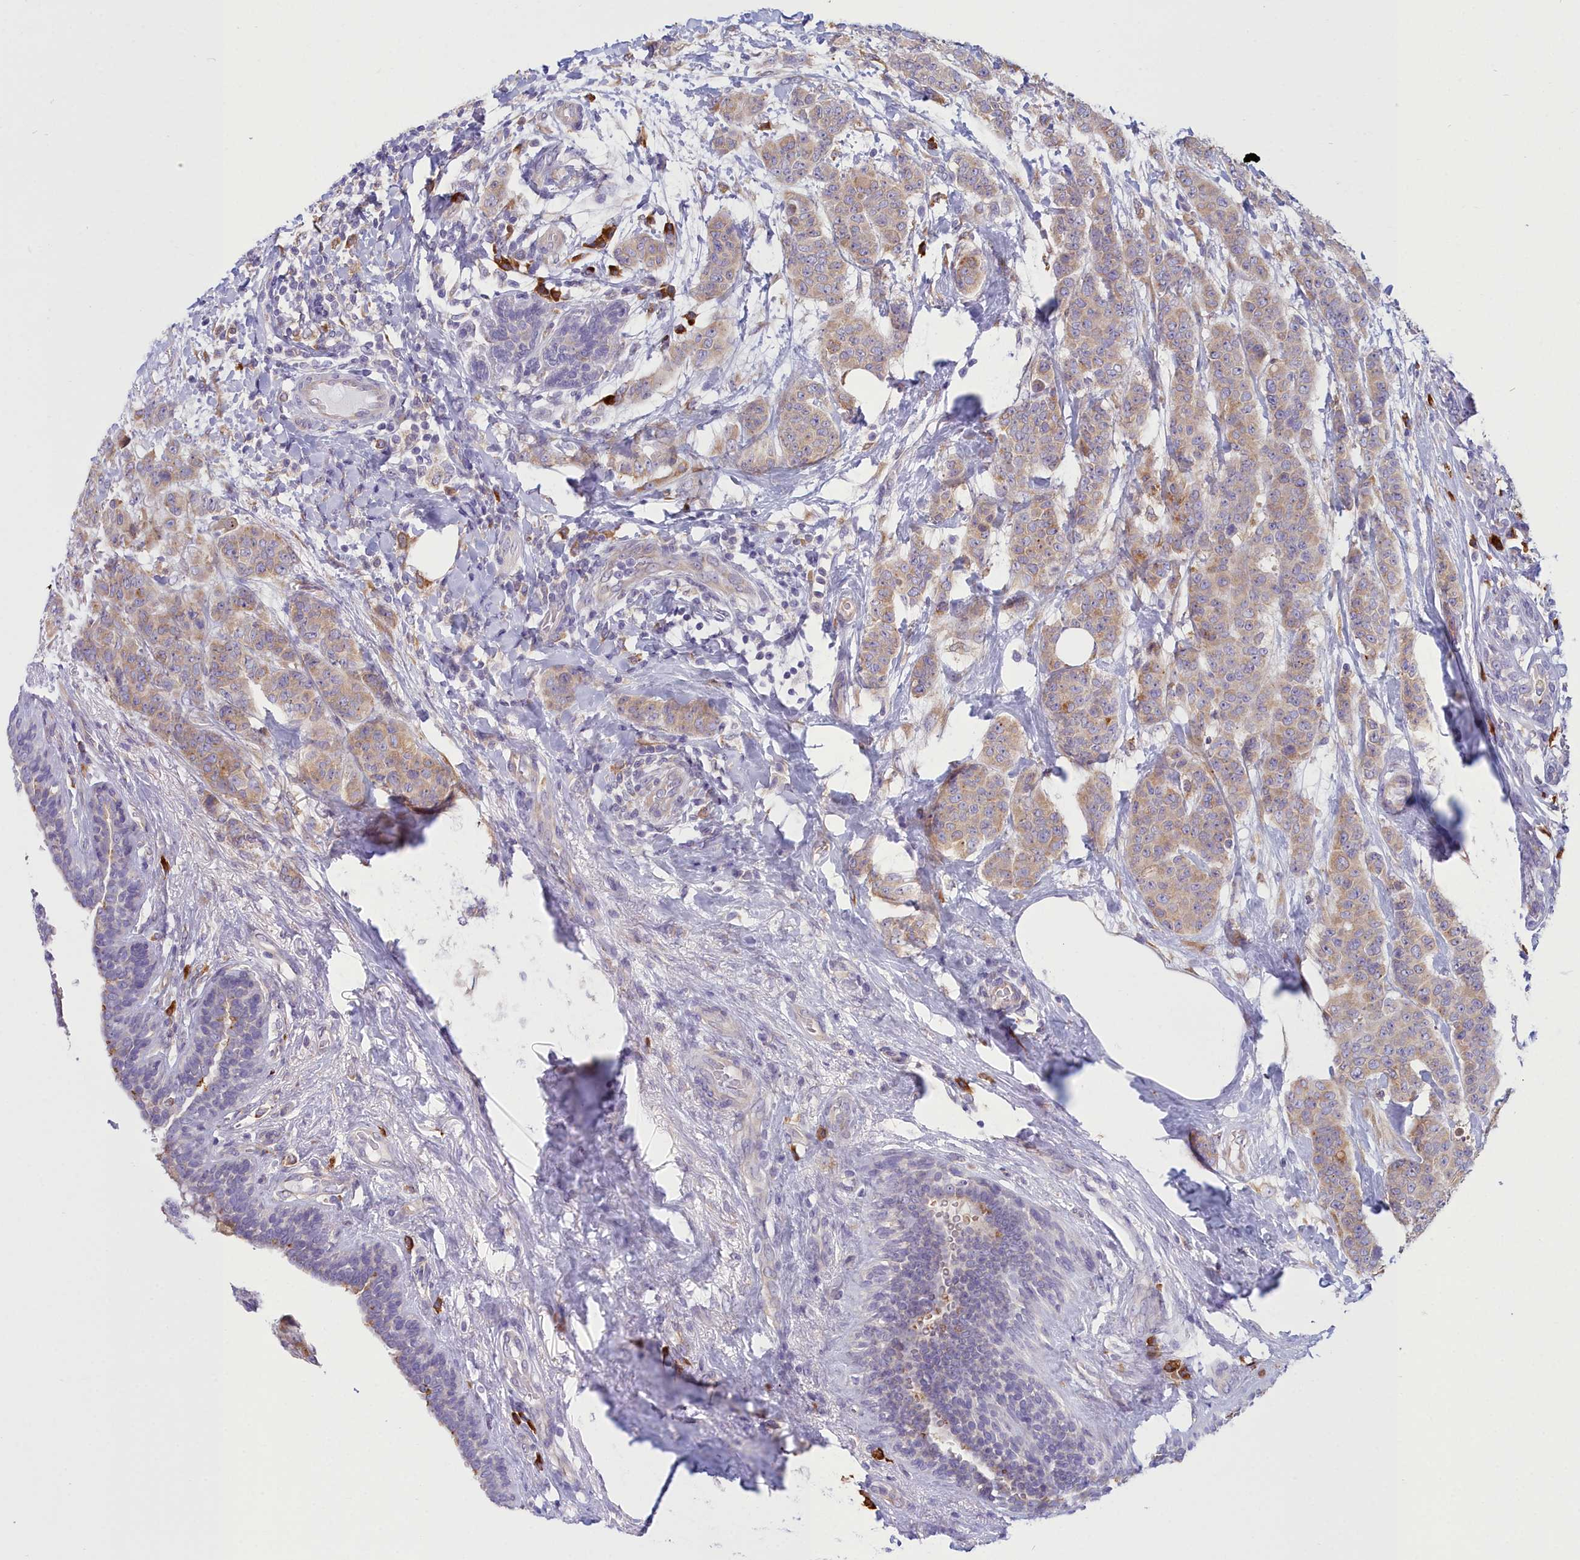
{"staining": {"intensity": "moderate", "quantity": "25%-75%", "location": "cytoplasmic/membranous"}, "tissue": "breast cancer", "cell_type": "Tumor cells", "image_type": "cancer", "snomed": [{"axis": "morphology", "description": "Duct carcinoma"}, {"axis": "topography", "description": "Breast"}], "caption": "Human breast cancer (invasive ductal carcinoma) stained with a protein marker demonstrates moderate staining in tumor cells.", "gene": "HM13", "patient": {"sex": "female", "age": 40}}